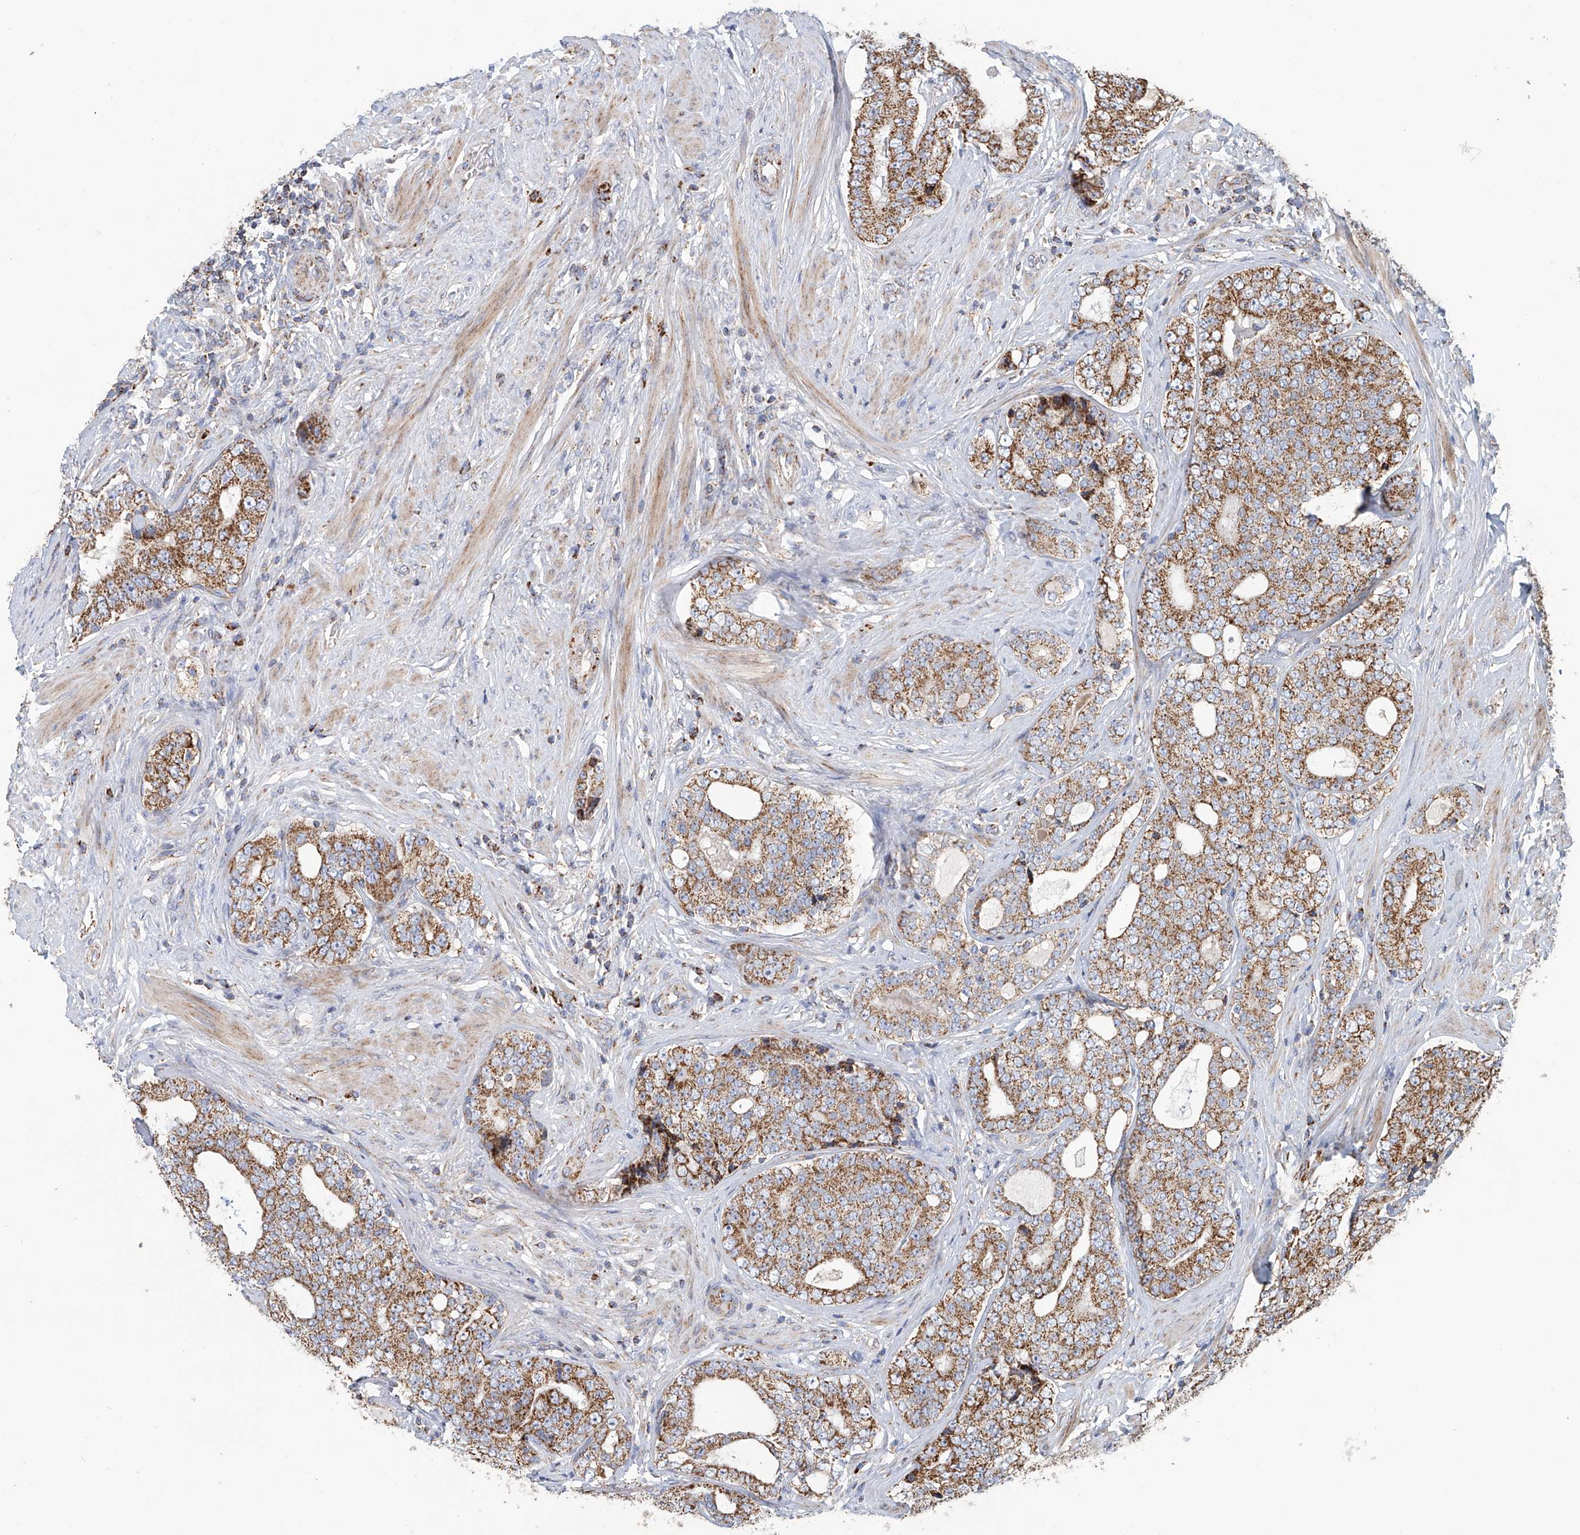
{"staining": {"intensity": "moderate", "quantity": ">75%", "location": "cytoplasmic/membranous"}, "tissue": "prostate cancer", "cell_type": "Tumor cells", "image_type": "cancer", "snomed": [{"axis": "morphology", "description": "Adenocarcinoma, High grade"}, {"axis": "topography", "description": "Prostate"}], "caption": "Immunohistochemistry (IHC) histopathology image of neoplastic tissue: human prostate adenocarcinoma (high-grade) stained using immunohistochemistry shows medium levels of moderate protein expression localized specifically in the cytoplasmic/membranous of tumor cells, appearing as a cytoplasmic/membranous brown color.", "gene": "MCL1", "patient": {"sex": "male", "age": 56}}